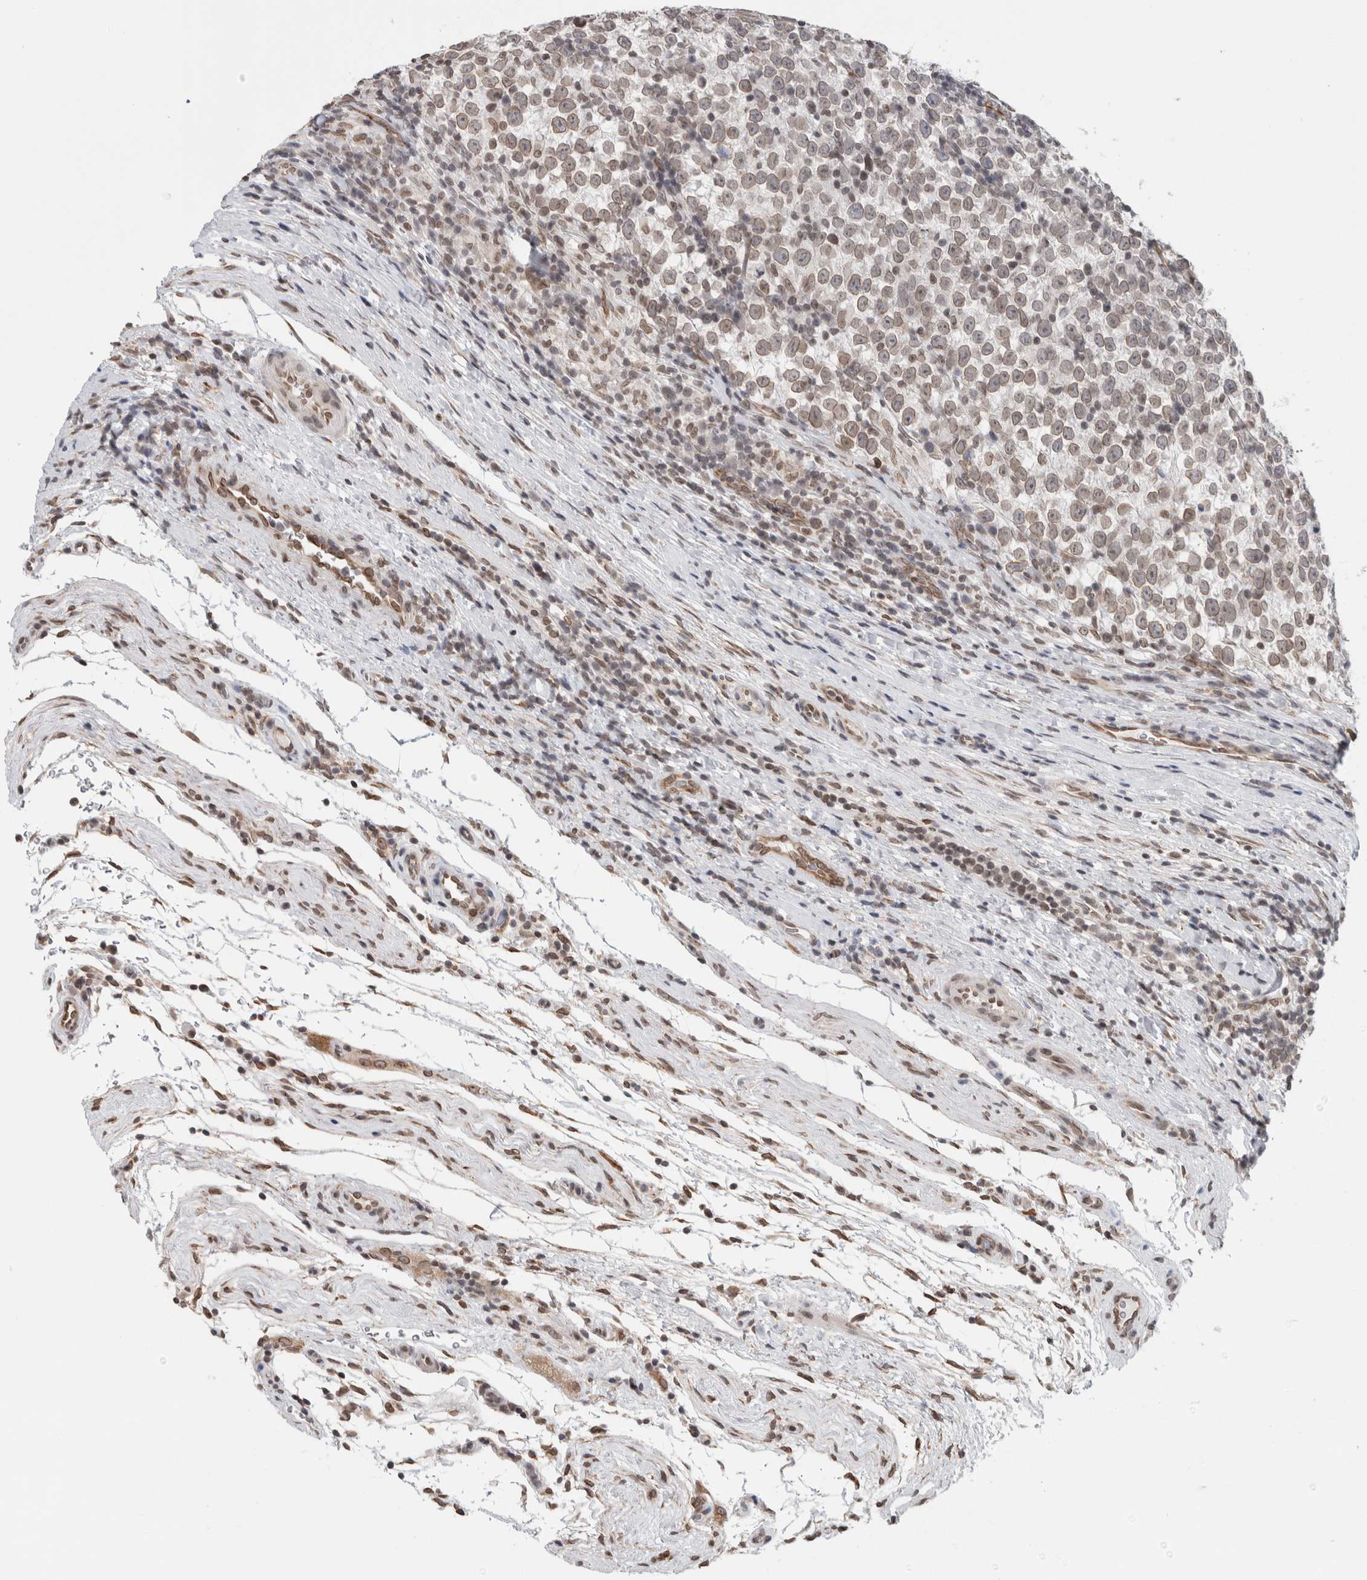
{"staining": {"intensity": "moderate", "quantity": ">75%", "location": "cytoplasmic/membranous,nuclear"}, "tissue": "testis cancer", "cell_type": "Tumor cells", "image_type": "cancer", "snomed": [{"axis": "morphology", "description": "Normal tissue, NOS"}, {"axis": "morphology", "description": "Seminoma, NOS"}, {"axis": "topography", "description": "Testis"}], "caption": "Protein analysis of seminoma (testis) tissue shows moderate cytoplasmic/membranous and nuclear positivity in approximately >75% of tumor cells.", "gene": "RBMX2", "patient": {"sex": "male", "age": 43}}